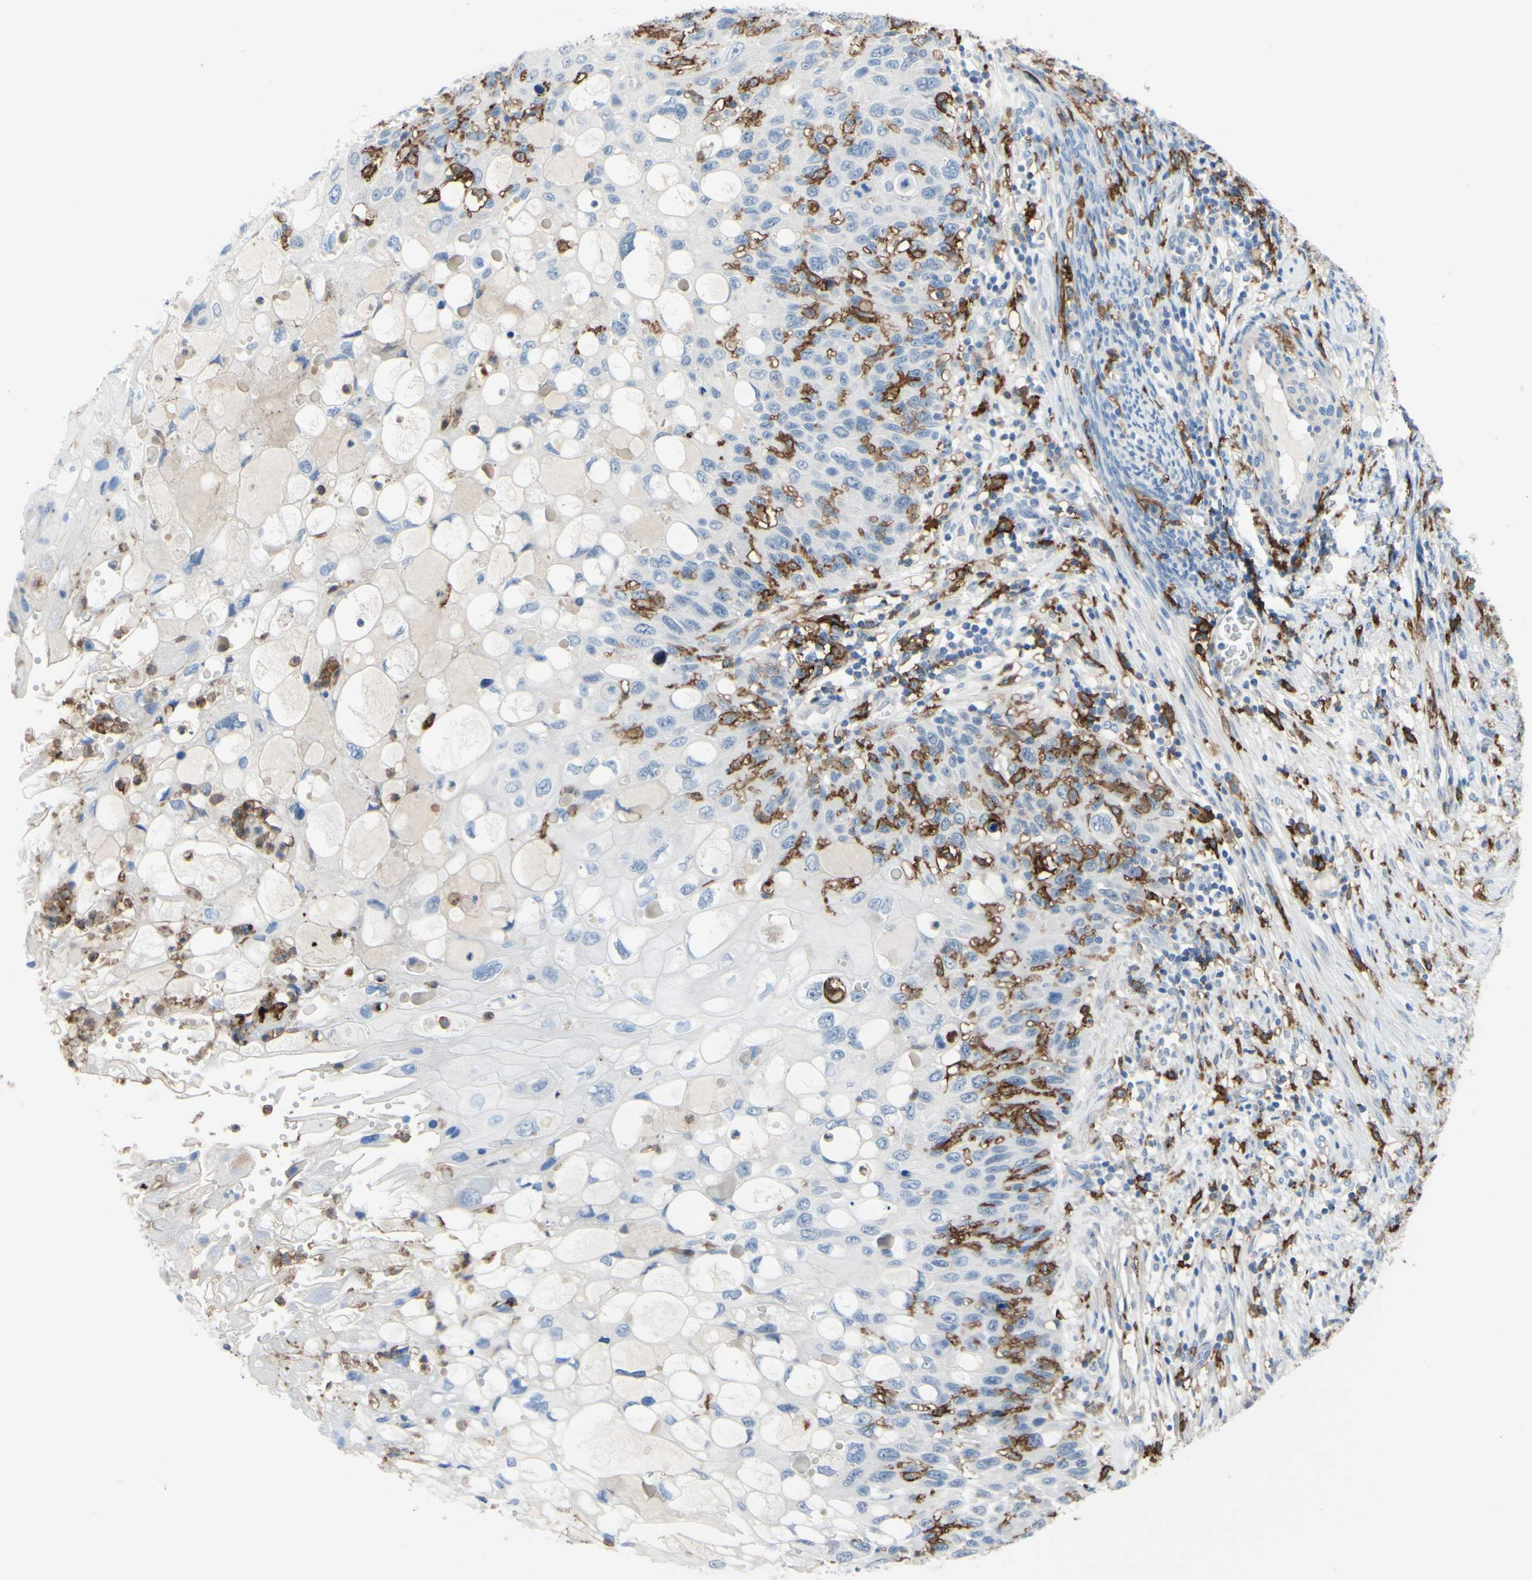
{"staining": {"intensity": "negative", "quantity": "none", "location": "none"}, "tissue": "cervical cancer", "cell_type": "Tumor cells", "image_type": "cancer", "snomed": [{"axis": "morphology", "description": "Squamous cell carcinoma, NOS"}, {"axis": "topography", "description": "Cervix"}], "caption": "An IHC image of cervical cancer is shown. There is no staining in tumor cells of cervical cancer. (Immunohistochemistry, brightfield microscopy, high magnification).", "gene": "FCGR2A", "patient": {"sex": "female", "age": 70}}